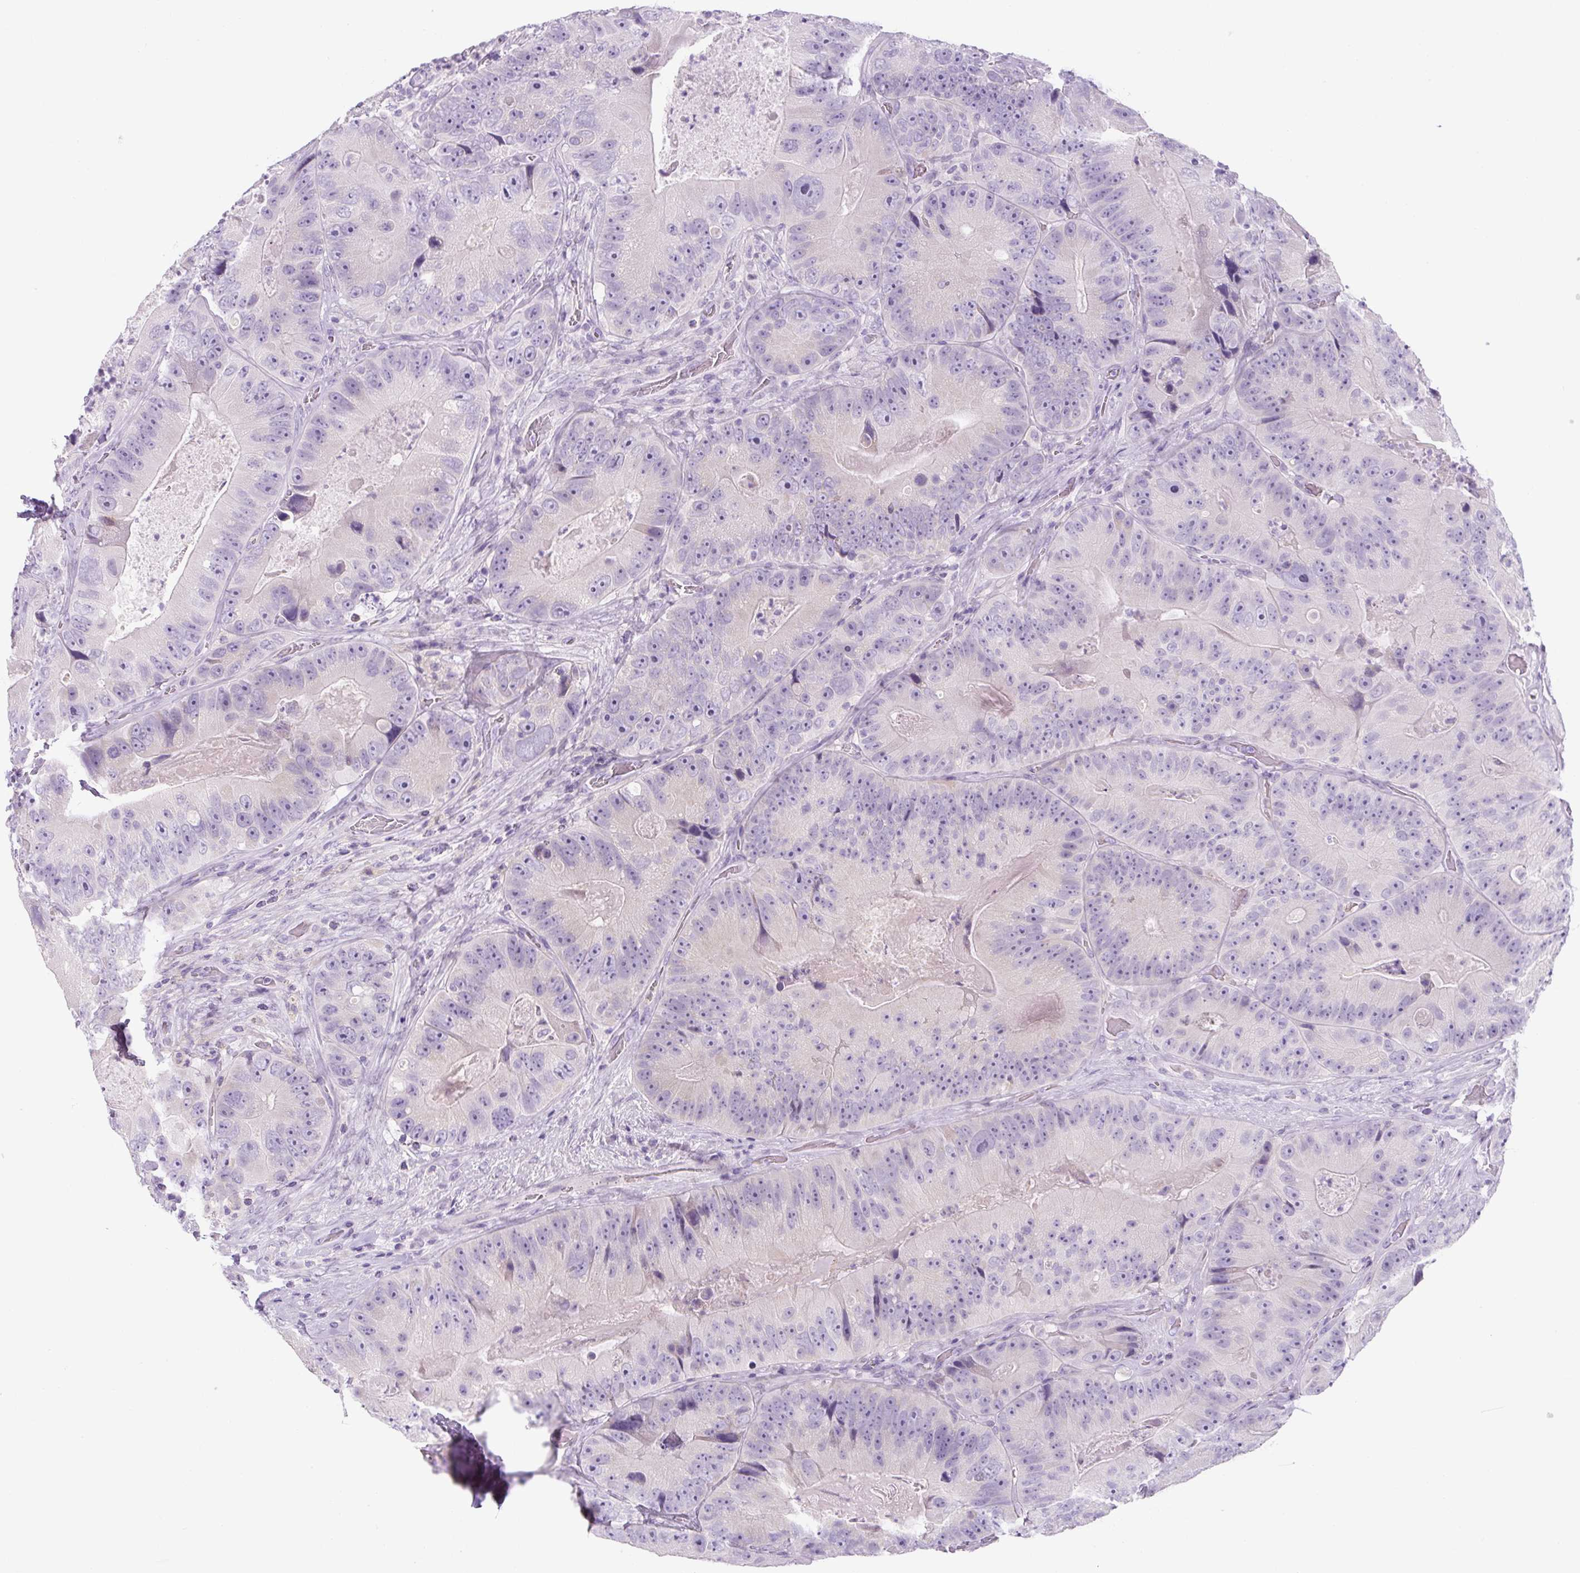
{"staining": {"intensity": "negative", "quantity": "none", "location": "none"}, "tissue": "colorectal cancer", "cell_type": "Tumor cells", "image_type": "cancer", "snomed": [{"axis": "morphology", "description": "Adenocarcinoma, NOS"}, {"axis": "topography", "description": "Colon"}], "caption": "Immunohistochemistry of adenocarcinoma (colorectal) exhibits no staining in tumor cells. (DAB immunohistochemistry visualized using brightfield microscopy, high magnification).", "gene": "UBL3", "patient": {"sex": "female", "age": 86}}